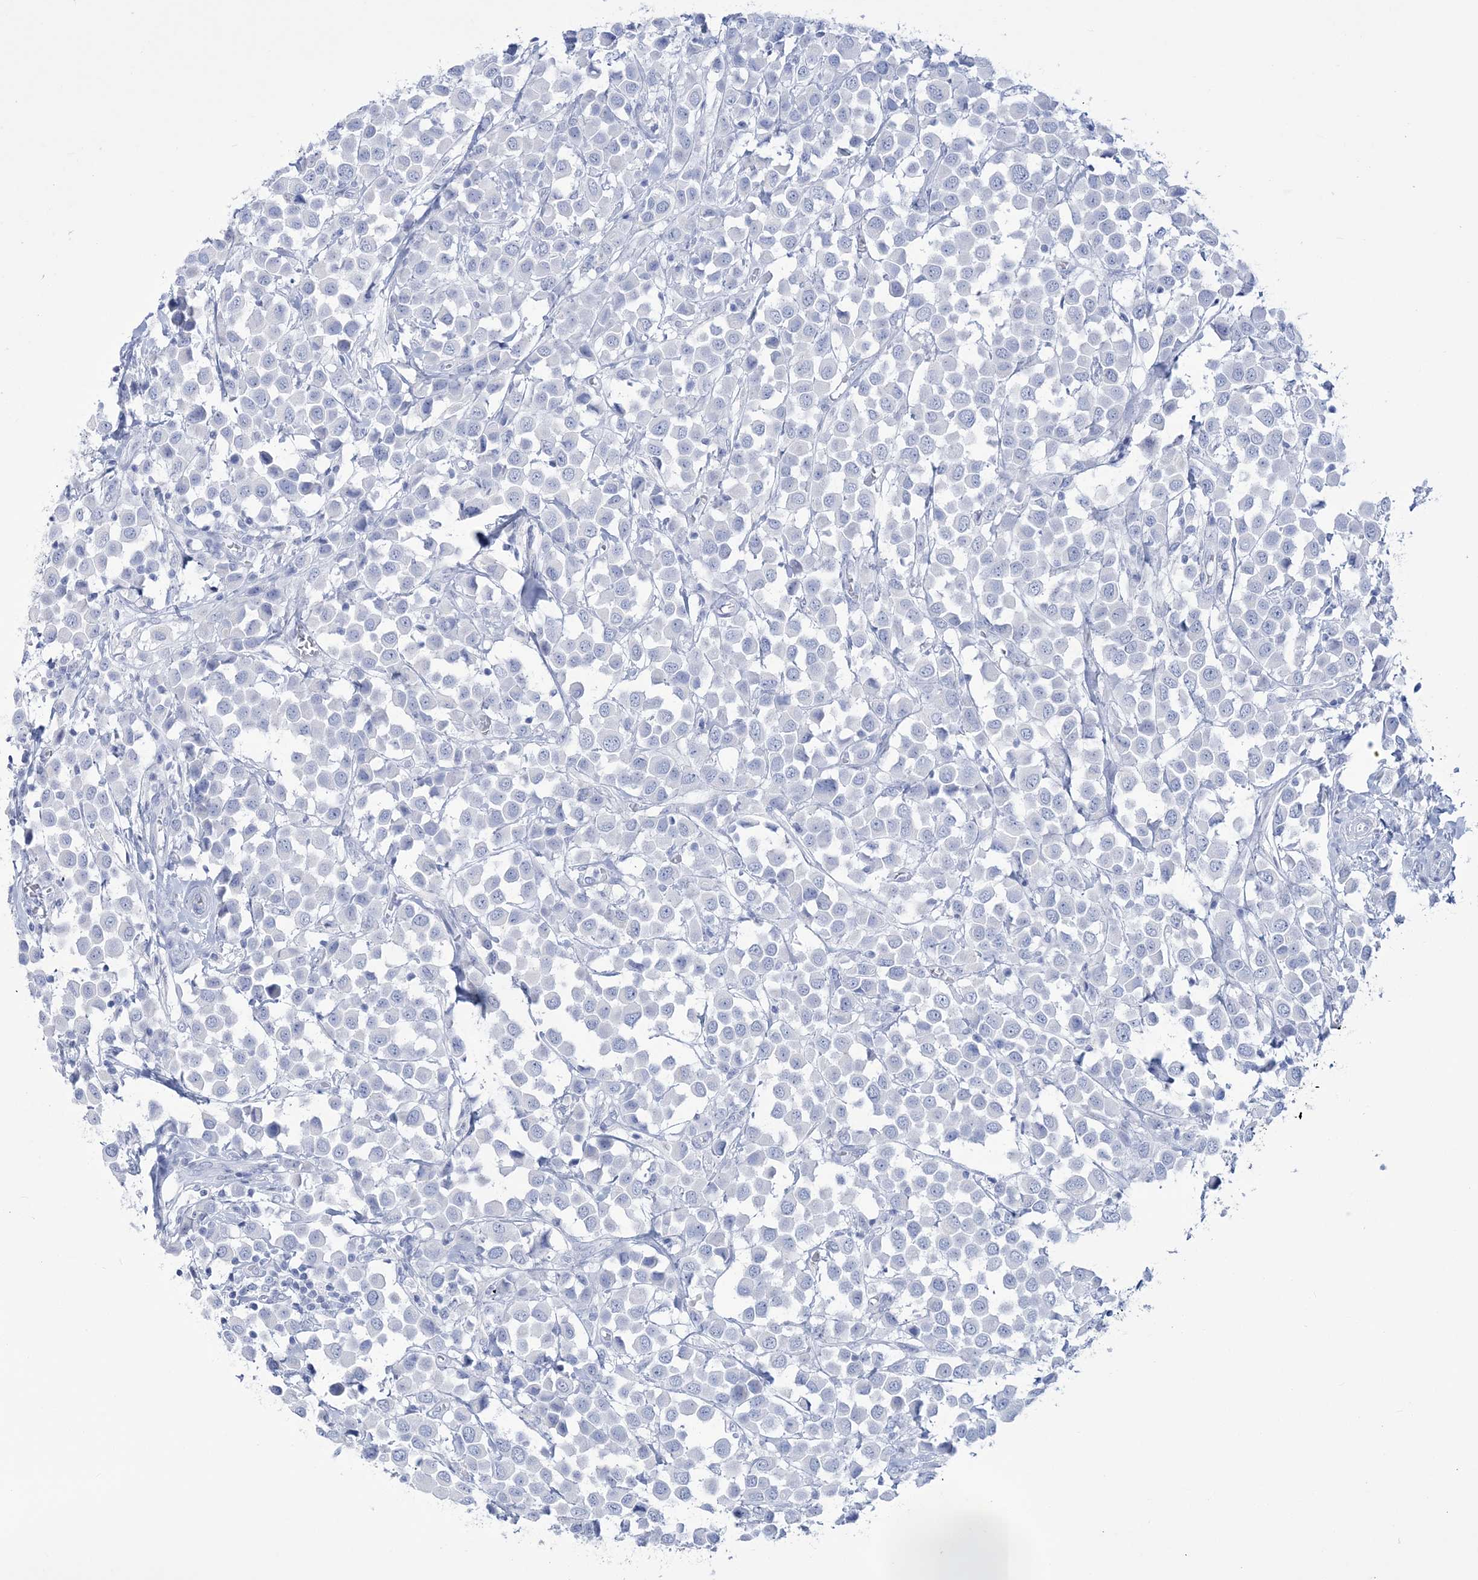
{"staining": {"intensity": "negative", "quantity": "none", "location": "none"}, "tissue": "breast cancer", "cell_type": "Tumor cells", "image_type": "cancer", "snomed": [{"axis": "morphology", "description": "Duct carcinoma"}, {"axis": "topography", "description": "Breast"}], "caption": "Micrograph shows no protein expression in tumor cells of invasive ductal carcinoma (breast) tissue.", "gene": "RBP2", "patient": {"sex": "female", "age": 61}}